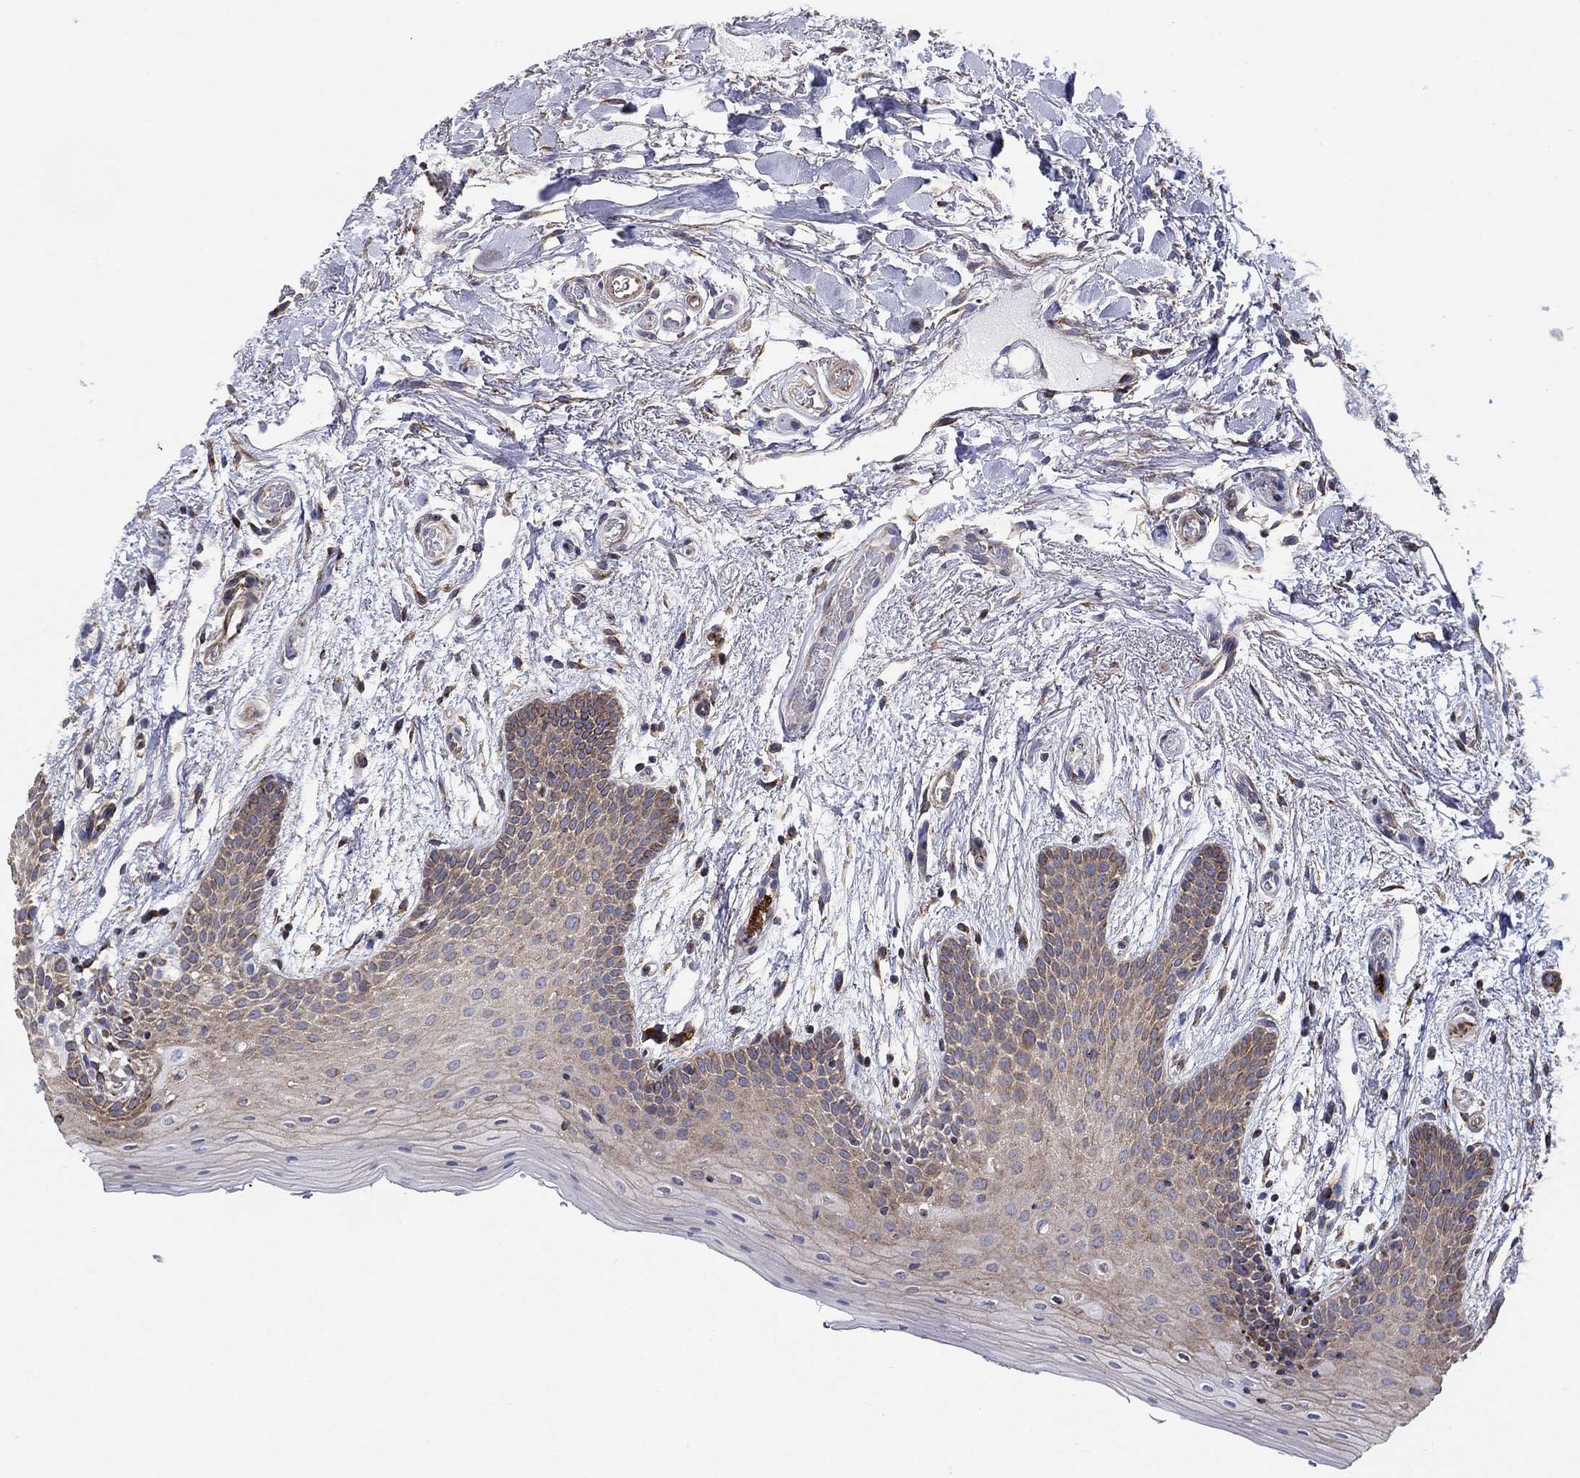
{"staining": {"intensity": "weak", "quantity": "25%-75%", "location": "cytoplasmic/membranous"}, "tissue": "oral mucosa", "cell_type": "Squamous epithelial cells", "image_type": "normal", "snomed": [{"axis": "morphology", "description": "Normal tissue, NOS"}, {"axis": "topography", "description": "Oral tissue"}, {"axis": "topography", "description": "Tounge, NOS"}], "caption": "A micrograph showing weak cytoplasmic/membranous expression in about 25%-75% of squamous epithelial cells in benign oral mucosa, as visualized by brown immunohistochemical staining.", "gene": "TPRN", "patient": {"sex": "female", "age": 86}}